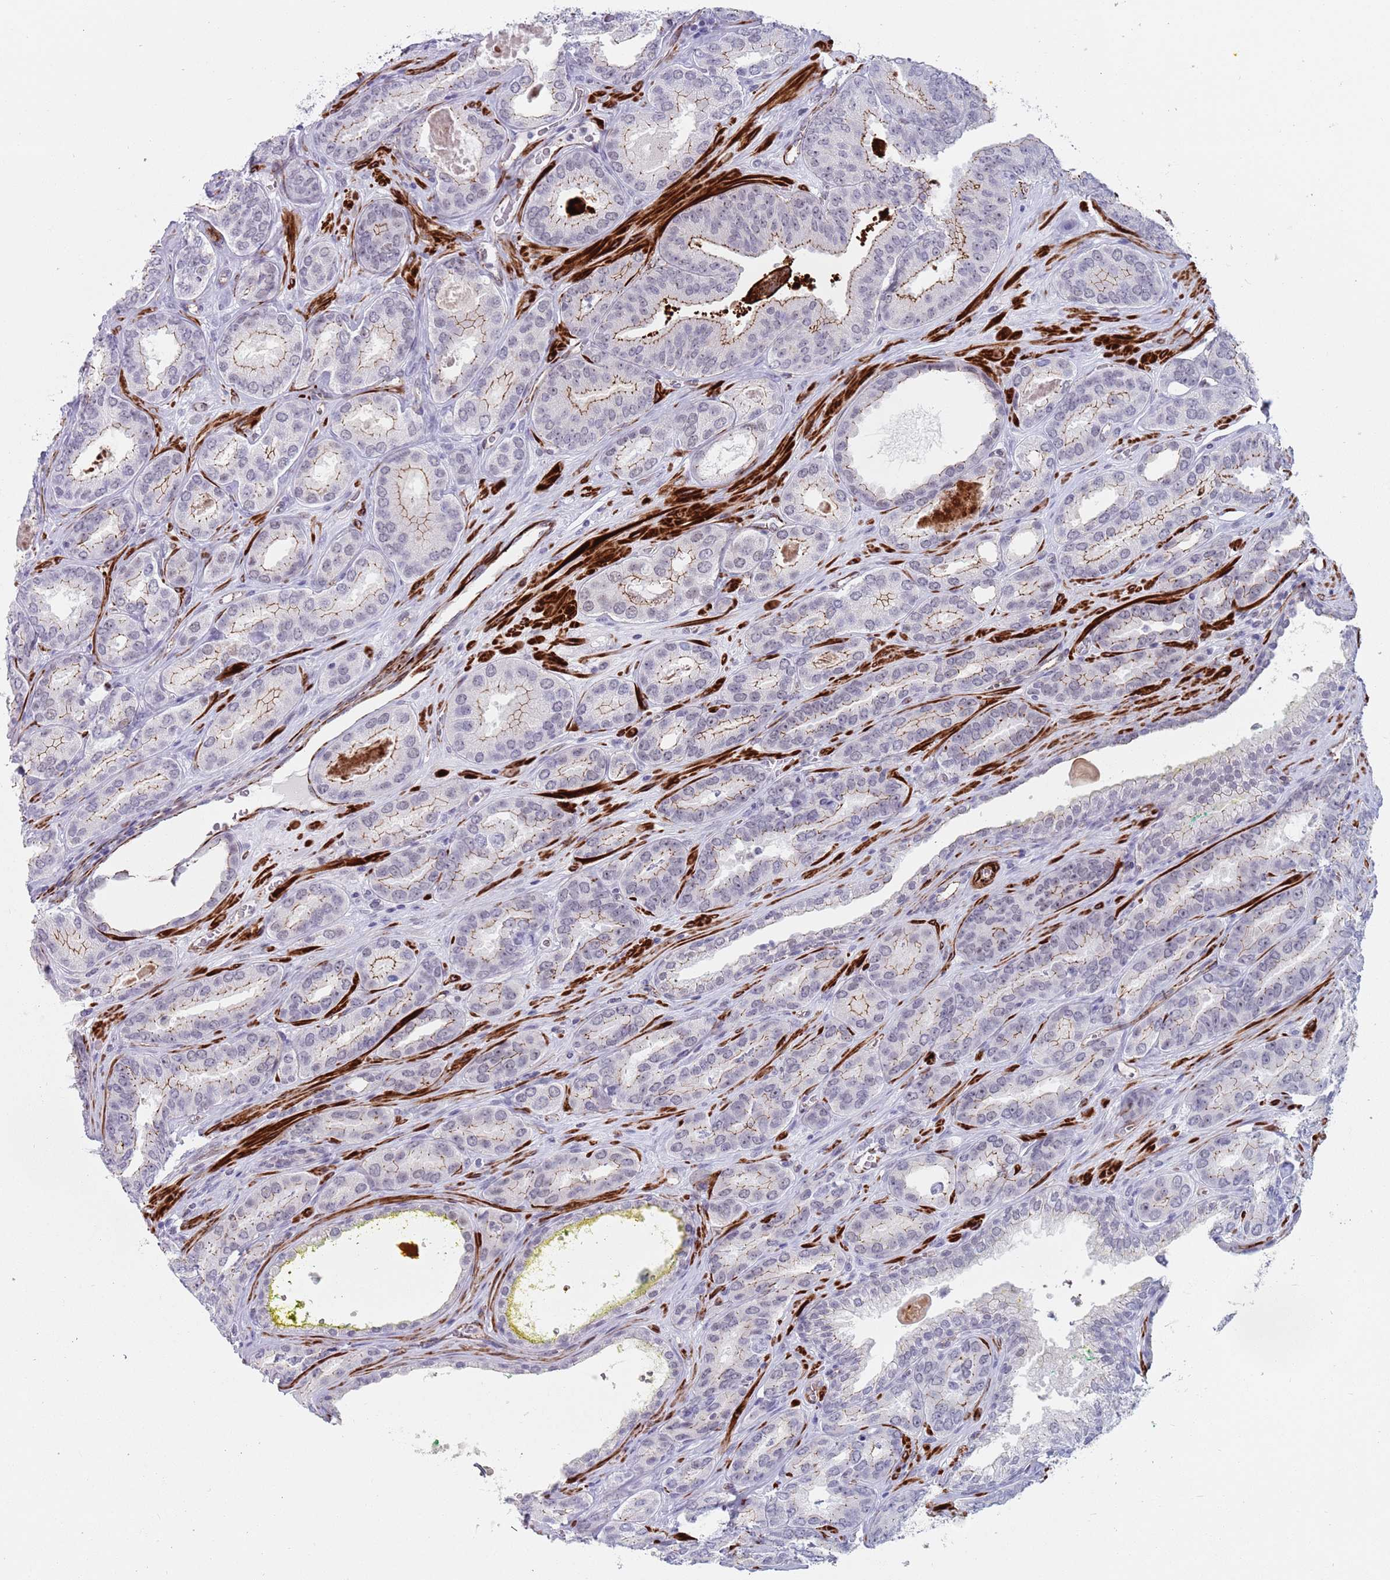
{"staining": {"intensity": "moderate", "quantity": "<25%", "location": "cytoplasmic/membranous"}, "tissue": "prostate cancer", "cell_type": "Tumor cells", "image_type": "cancer", "snomed": [{"axis": "morphology", "description": "Adenocarcinoma, High grade"}, {"axis": "topography", "description": "Prostate"}], "caption": "Prostate high-grade adenocarcinoma stained with DAB (3,3'-diaminobenzidine) immunohistochemistry (IHC) demonstrates low levels of moderate cytoplasmic/membranous expression in about <25% of tumor cells. (DAB (3,3'-diaminobenzidine) = brown stain, brightfield microscopy at high magnification).", "gene": "OR5A2", "patient": {"sex": "male", "age": 72}}